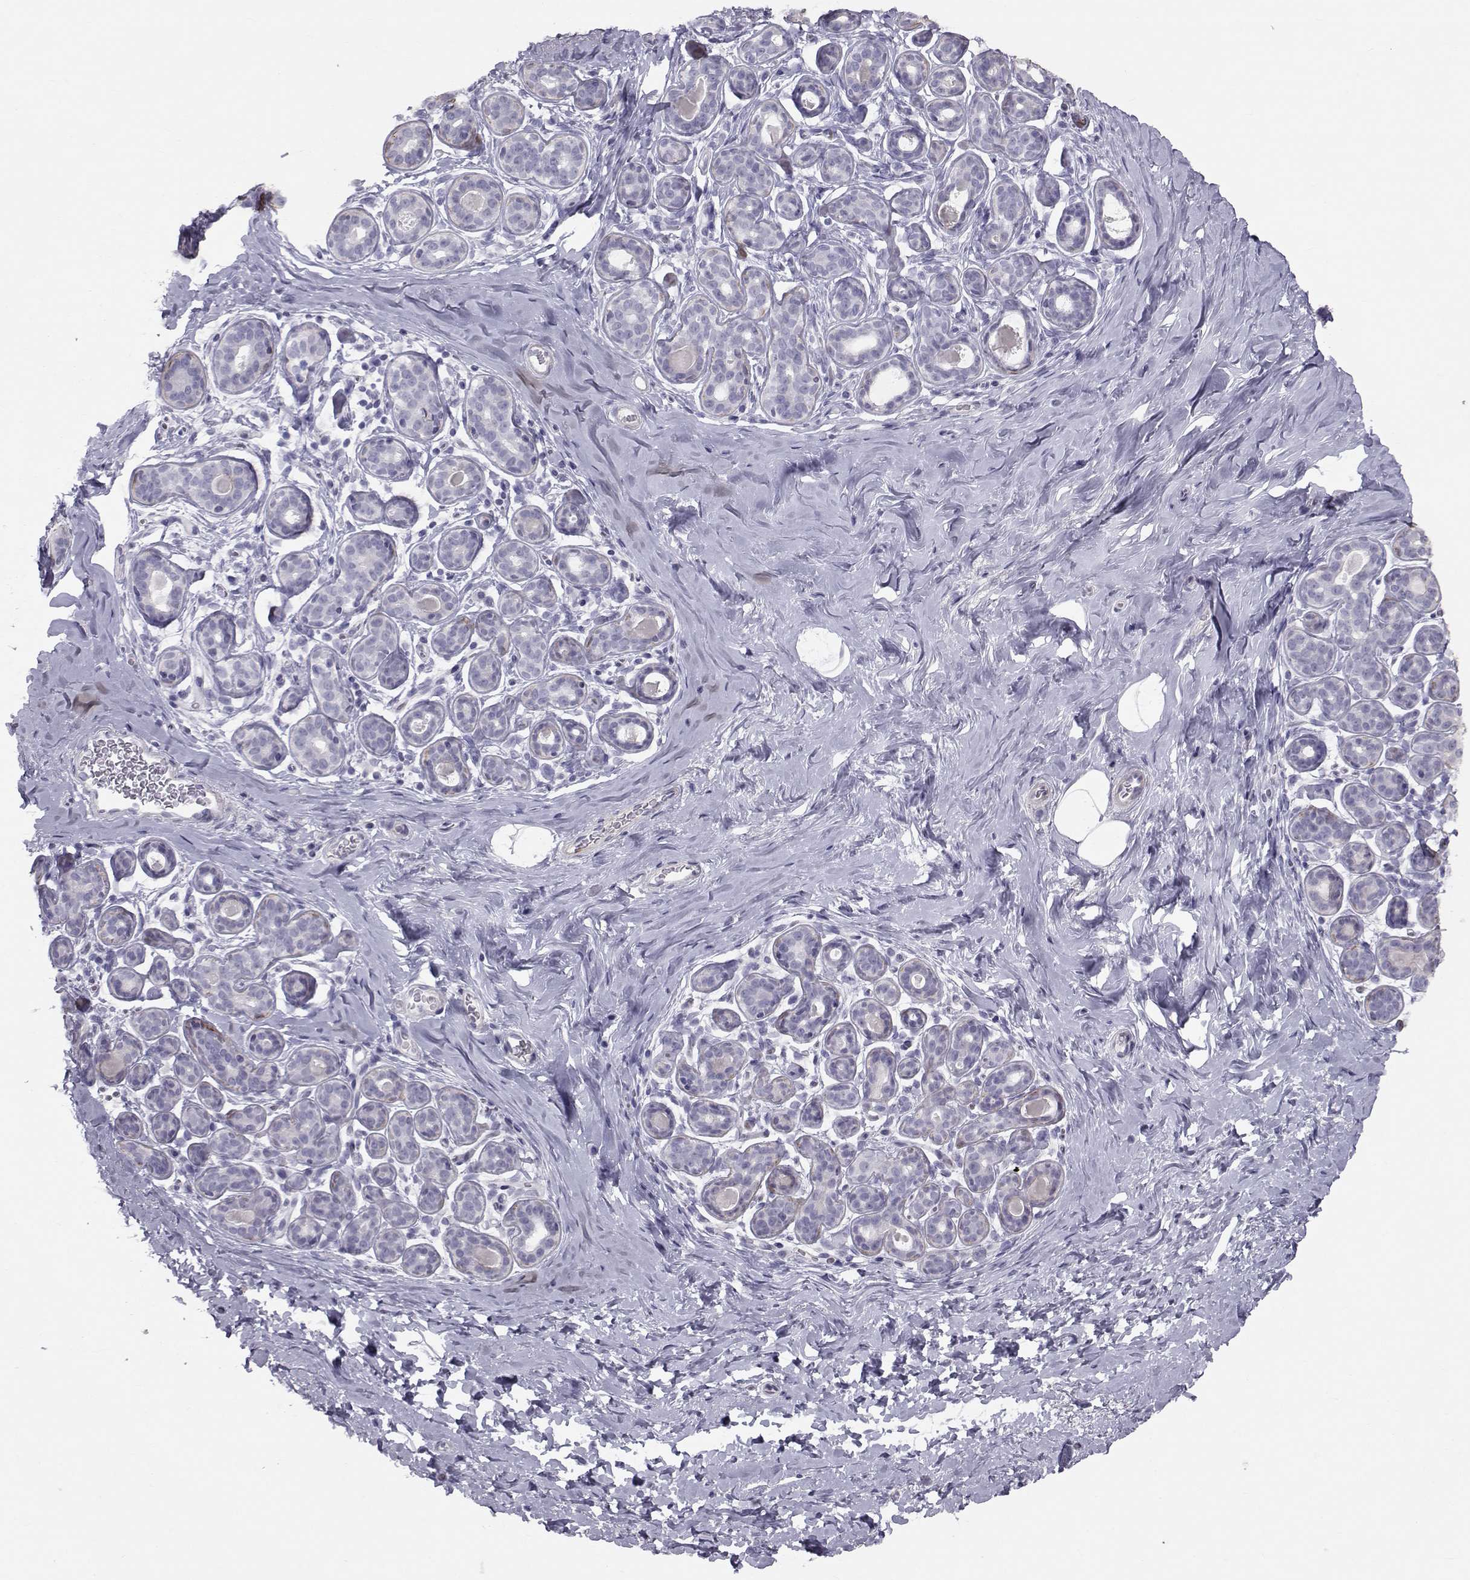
{"staining": {"intensity": "negative", "quantity": "none", "location": "none"}, "tissue": "breast", "cell_type": "Adipocytes", "image_type": "normal", "snomed": [{"axis": "morphology", "description": "Normal tissue, NOS"}, {"axis": "topography", "description": "Skin"}, {"axis": "topography", "description": "Breast"}], "caption": "The photomicrograph exhibits no staining of adipocytes in unremarkable breast. (Brightfield microscopy of DAB (3,3'-diaminobenzidine) IHC at high magnification).", "gene": "GARIN3", "patient": {"sex": "female", "age": 43}}